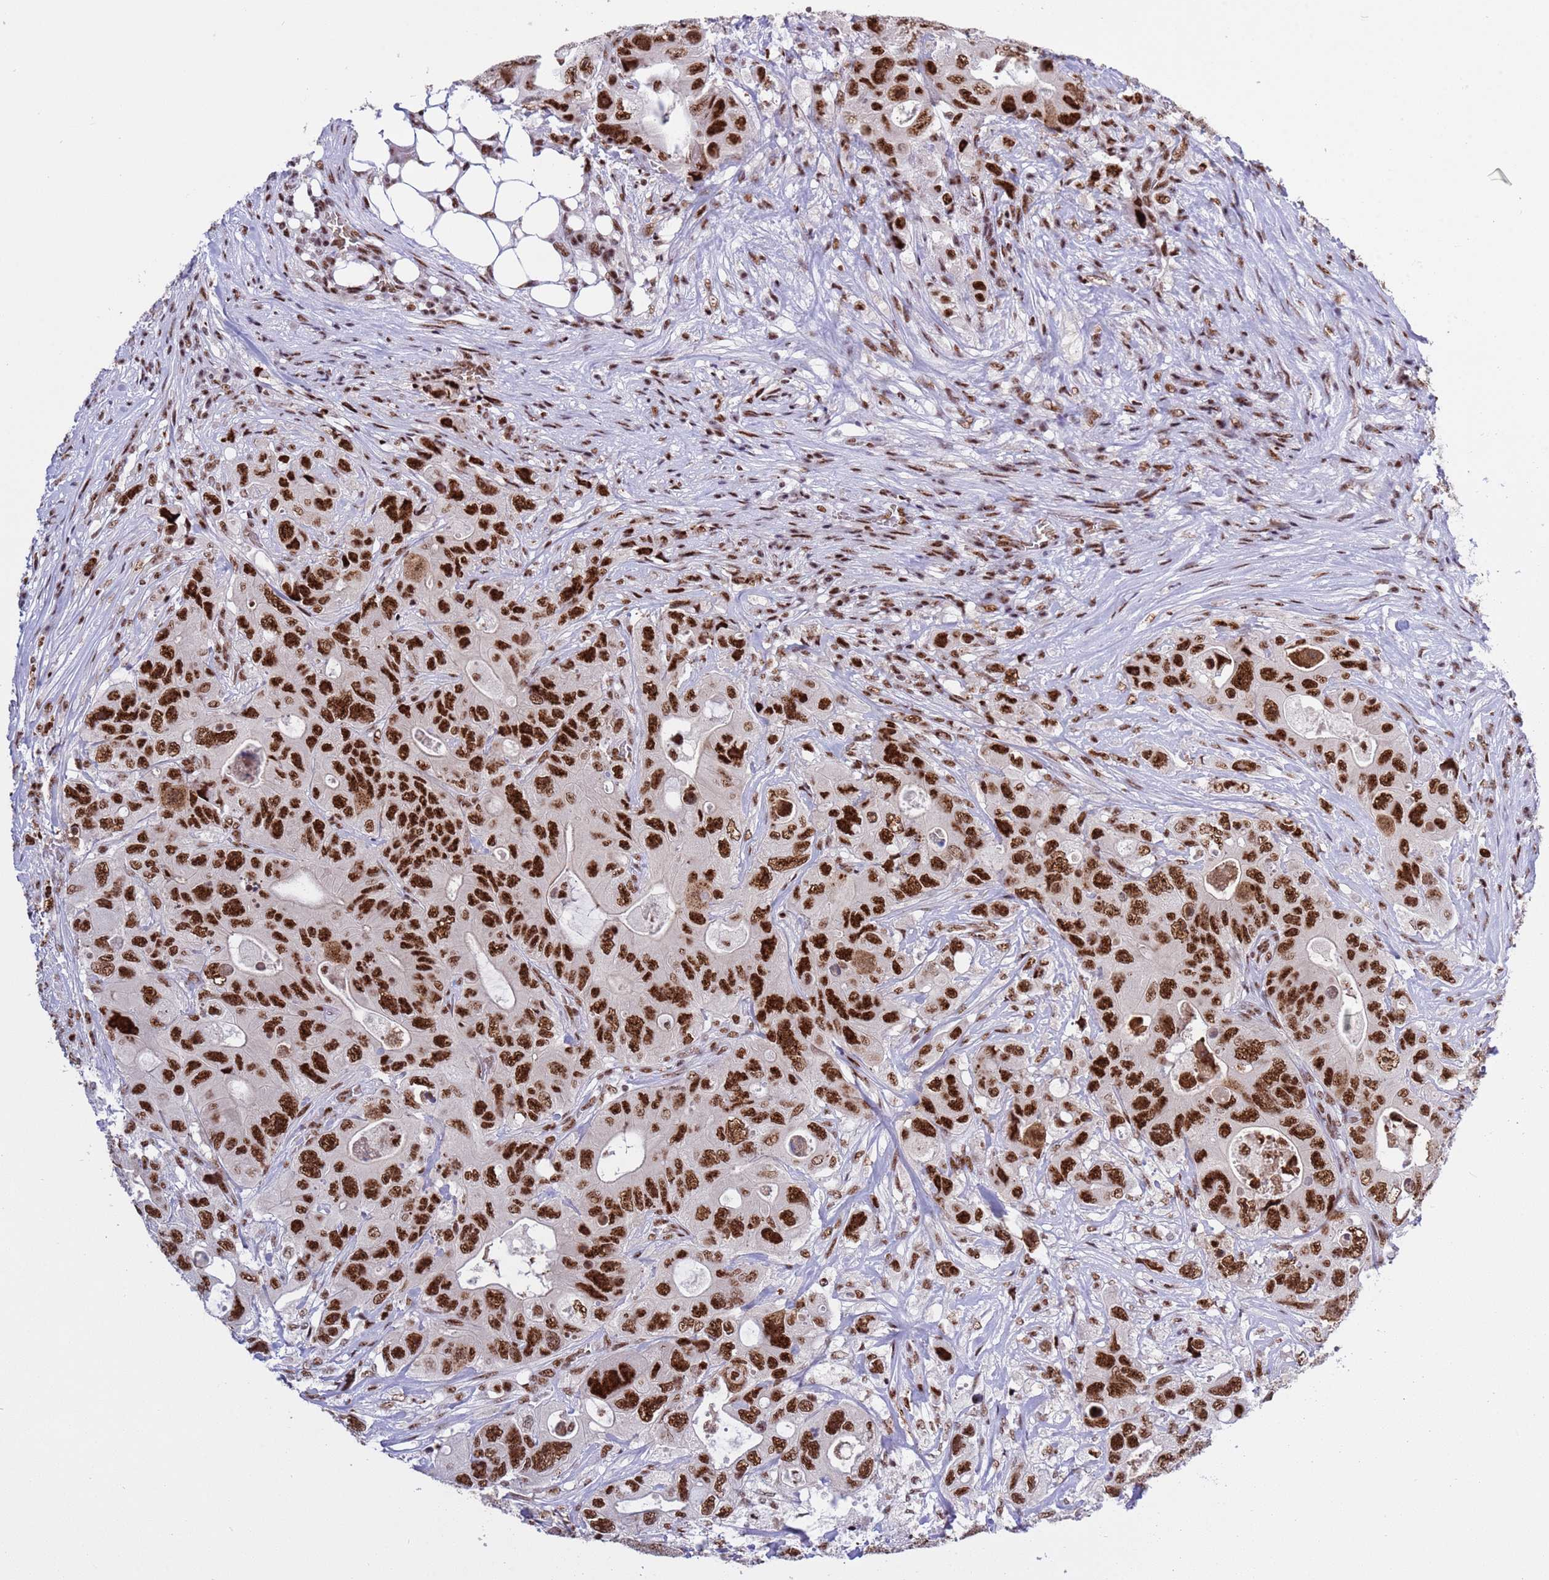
{"staining": {"intensity": "strong", "quantity": ">75%", "location": "nuclear"}, "tissue": "colorectal cancer", "cell_type": "Tumor cells", "image_type": "cancer", "snomed": [{"axis": "morphology", "description": "Adenocarcinoma, NOS"}, {"axis": "topography", "description": "Colon"}], "caption": "A brown stain highlights strong nuclear expression of a protein in human colorectal cancer tumor cells. (DAB (3,3'-diaminobenzidine) IHC, brown staining for protein, blue staining for nuclei).", "gene": "THOC2", "patient": {"sex": "female", "age": 46}}